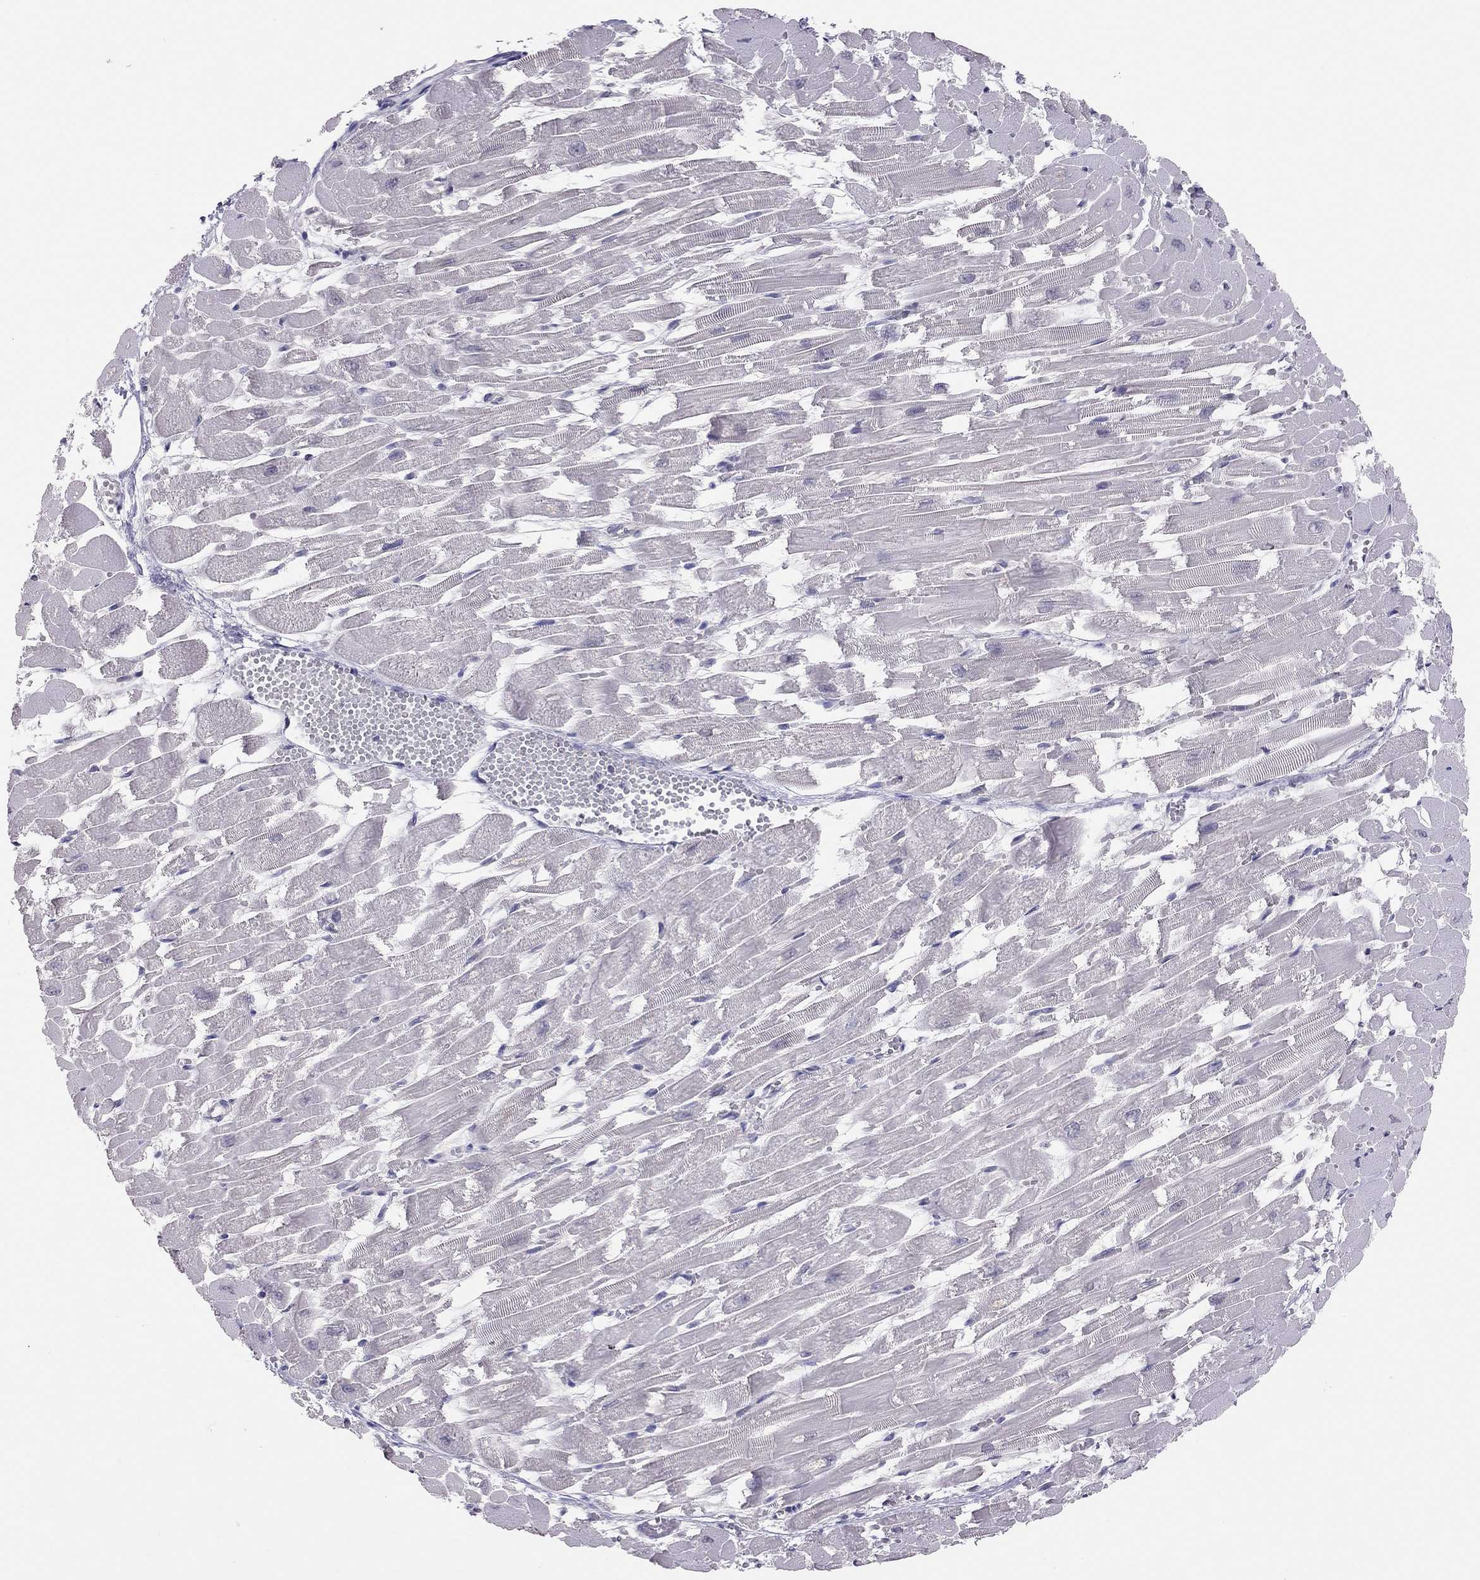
{"staining": {"intensity": "negative", "quantity": "none", "location": "none"}, "tissue": "heart muscle", "cell_type": "Cardiomyocytes", "image_type": "normal", "snomed": [{"axis": "morphology", "description": "Normal tissue, NOS"}, {"axis": "topography", "description": "Heart"}], "caption": "High magnification brightfield microscopy of unremarkable heart muscle stained with DAB (3,3'-diaminobenzidine) (brown) and counterstained with hematoxylin (blue): cardiomyocytes show no significant positivity.", "gene": "HSF2BP", "patient": {"sex": "female", "age": 52}}